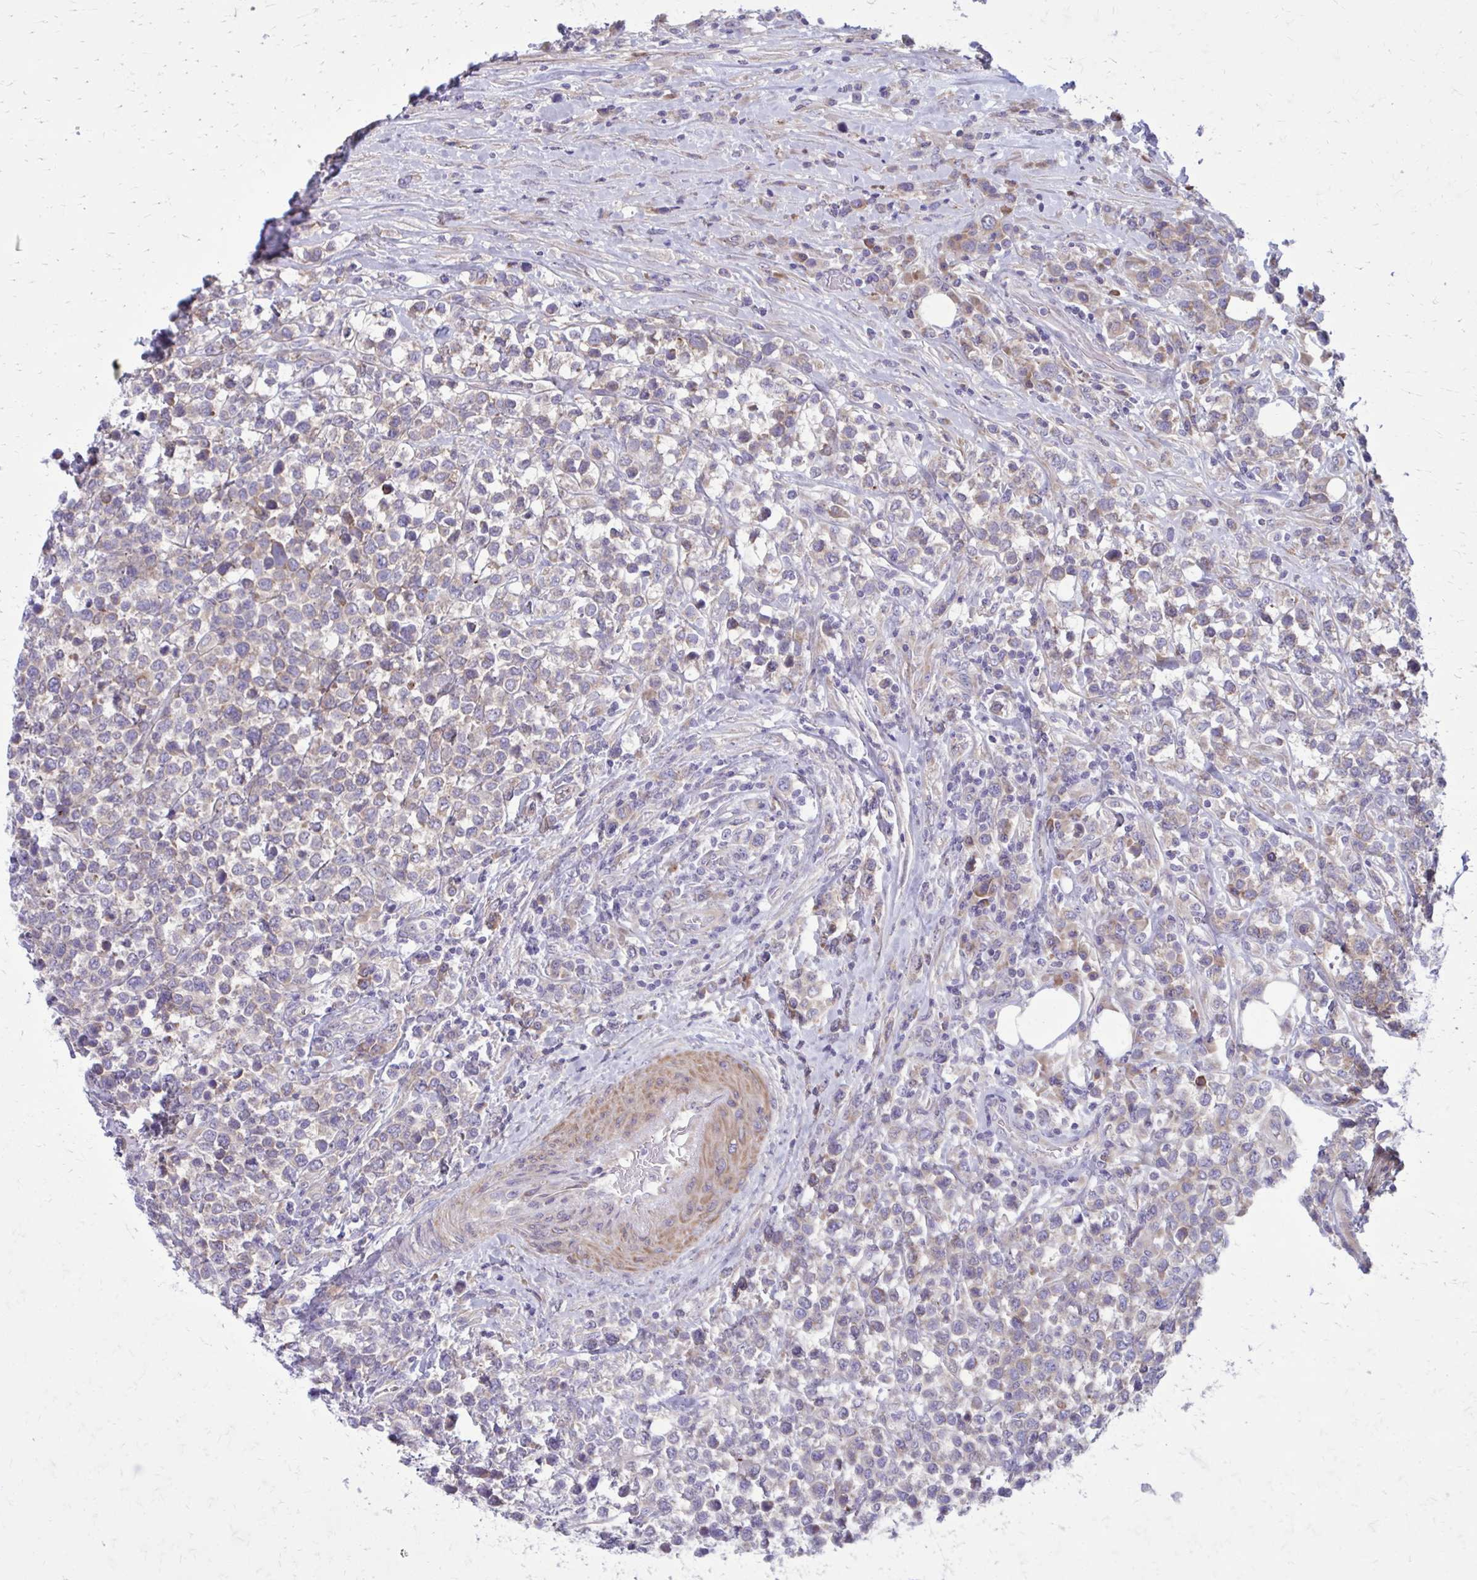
{"staining": {"intensity": "weak", "quantity": "<25%", "location": "cytoplasmic/membranous"}, "tissue": "lymphoma", "cell_type": "Tumor cells", "image_type": "cancer", "snomed": [{"axis": "morphology", "description": "Malignant lymphoma, non-Hodgkin's type, High grade"}, {"axis": "topography", "description": "Soft tissue"}], "caption": "This is an immunohistochemistry (IHC) histopathology image of malignant lymphoma, non-Hodgkin's type (high-grade). There is no staining in tumor cells.", "gene": "GIGYF2", "patient": {"sex": "female", "age": 56}}